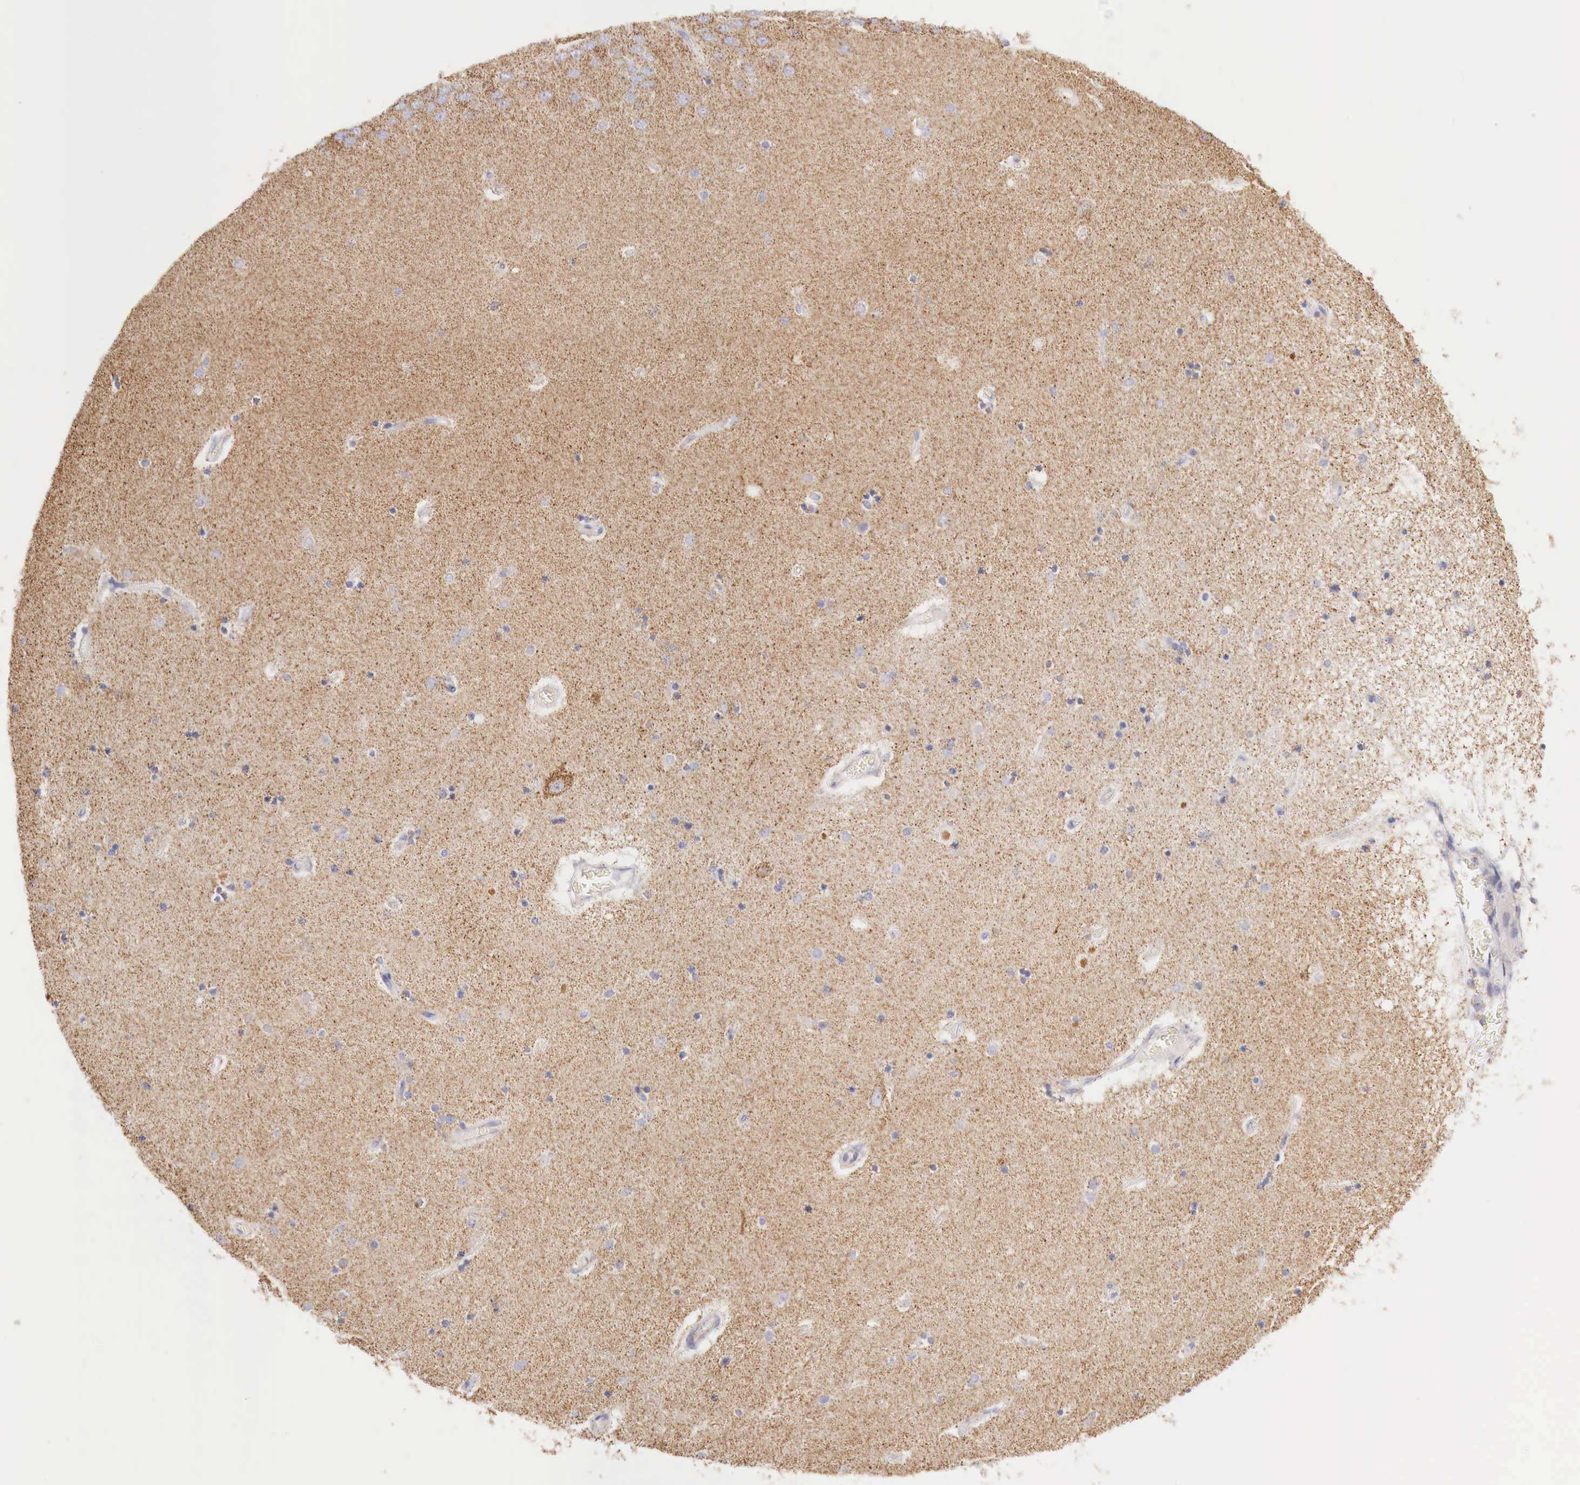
{"staining": {"intensity": "weak", "quantity": "<25%", "location": "cytoplasmic/membranous"}, "tissue": "hippocampus", "cell_type": "Glial cells", "image_type": "normal", "snomed": [{"axis": "morphology", "description": "Normal tissue, NOS"}, {"axis": "topography", "description": "Hippocampus"}], "caption": "DAB immunohistochemical staining of normal hippocampus exhibits no significant expression in glial cells. (DAB (3,3'-diaminobenzidine) IHC with hematoxylin counter stain).", "gene": "IDH3G", "patient": {"sex": "female", "age": 54}}